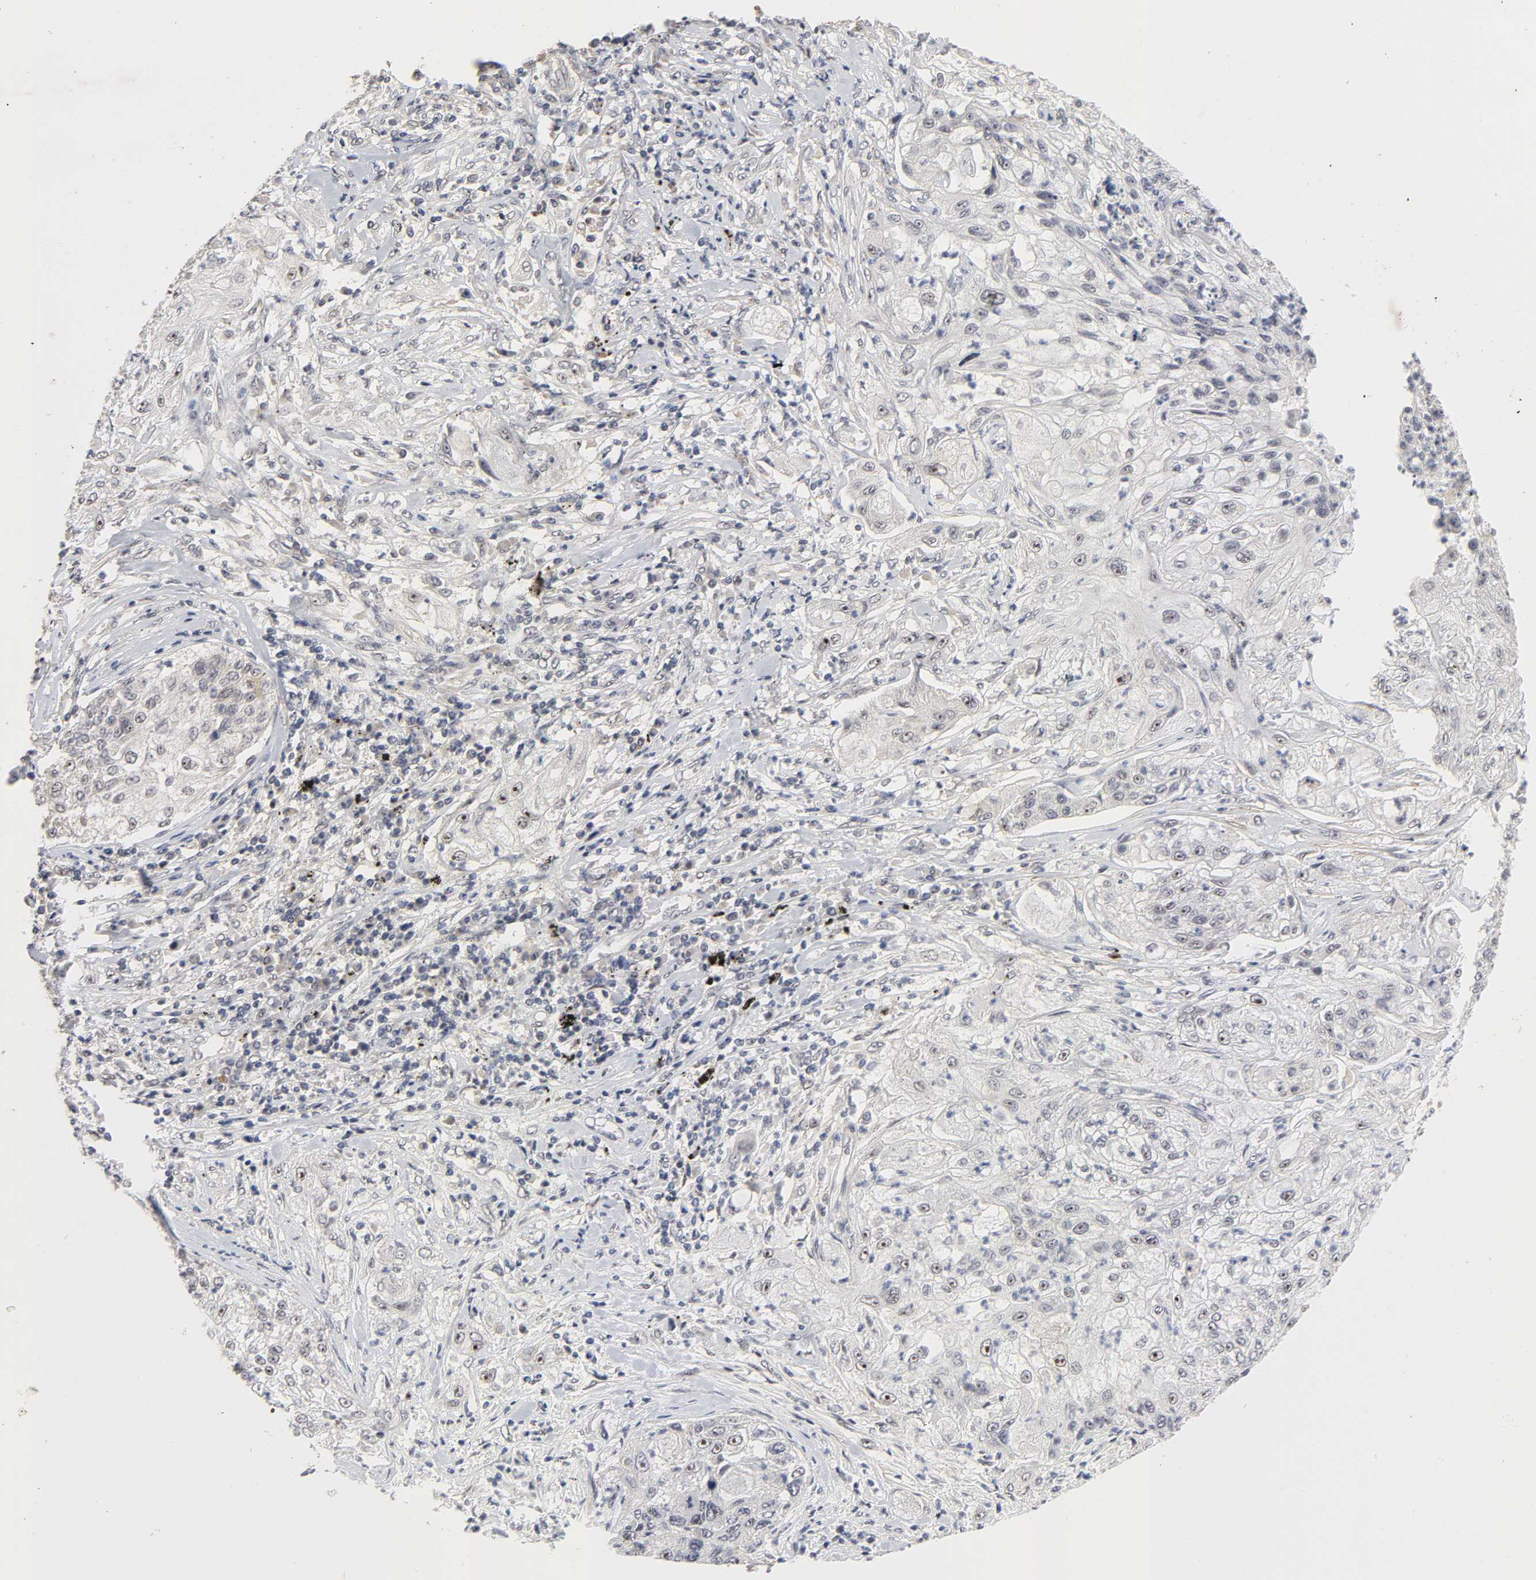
{"staining": {"intensity": "weak", "quantity": ">75%", "location": "nuclear"}, "tissue": "lung cancer", "cell_type": "Tumor cells", "image_type": "cancer", "snomed": [{"axis": "morphology", "description": "Inflammation, NOS"}, {"axis": "morphology", "description": "Squamous cell carcinoma, NOS"}, {"axis": "topography", "description": "Lymph node"}, {"axis": "topography", "description": "Soft tissue"}, {"axis": "topography", "description": "Lung"}], "caption": "This is an image of IHC staining of squamous cell carcinoma (lung), which shows weak expression in the nuclear of tumor cells.", "gene": "ZKSCAN8", "patient": {"sex": "male", "age": 66}}